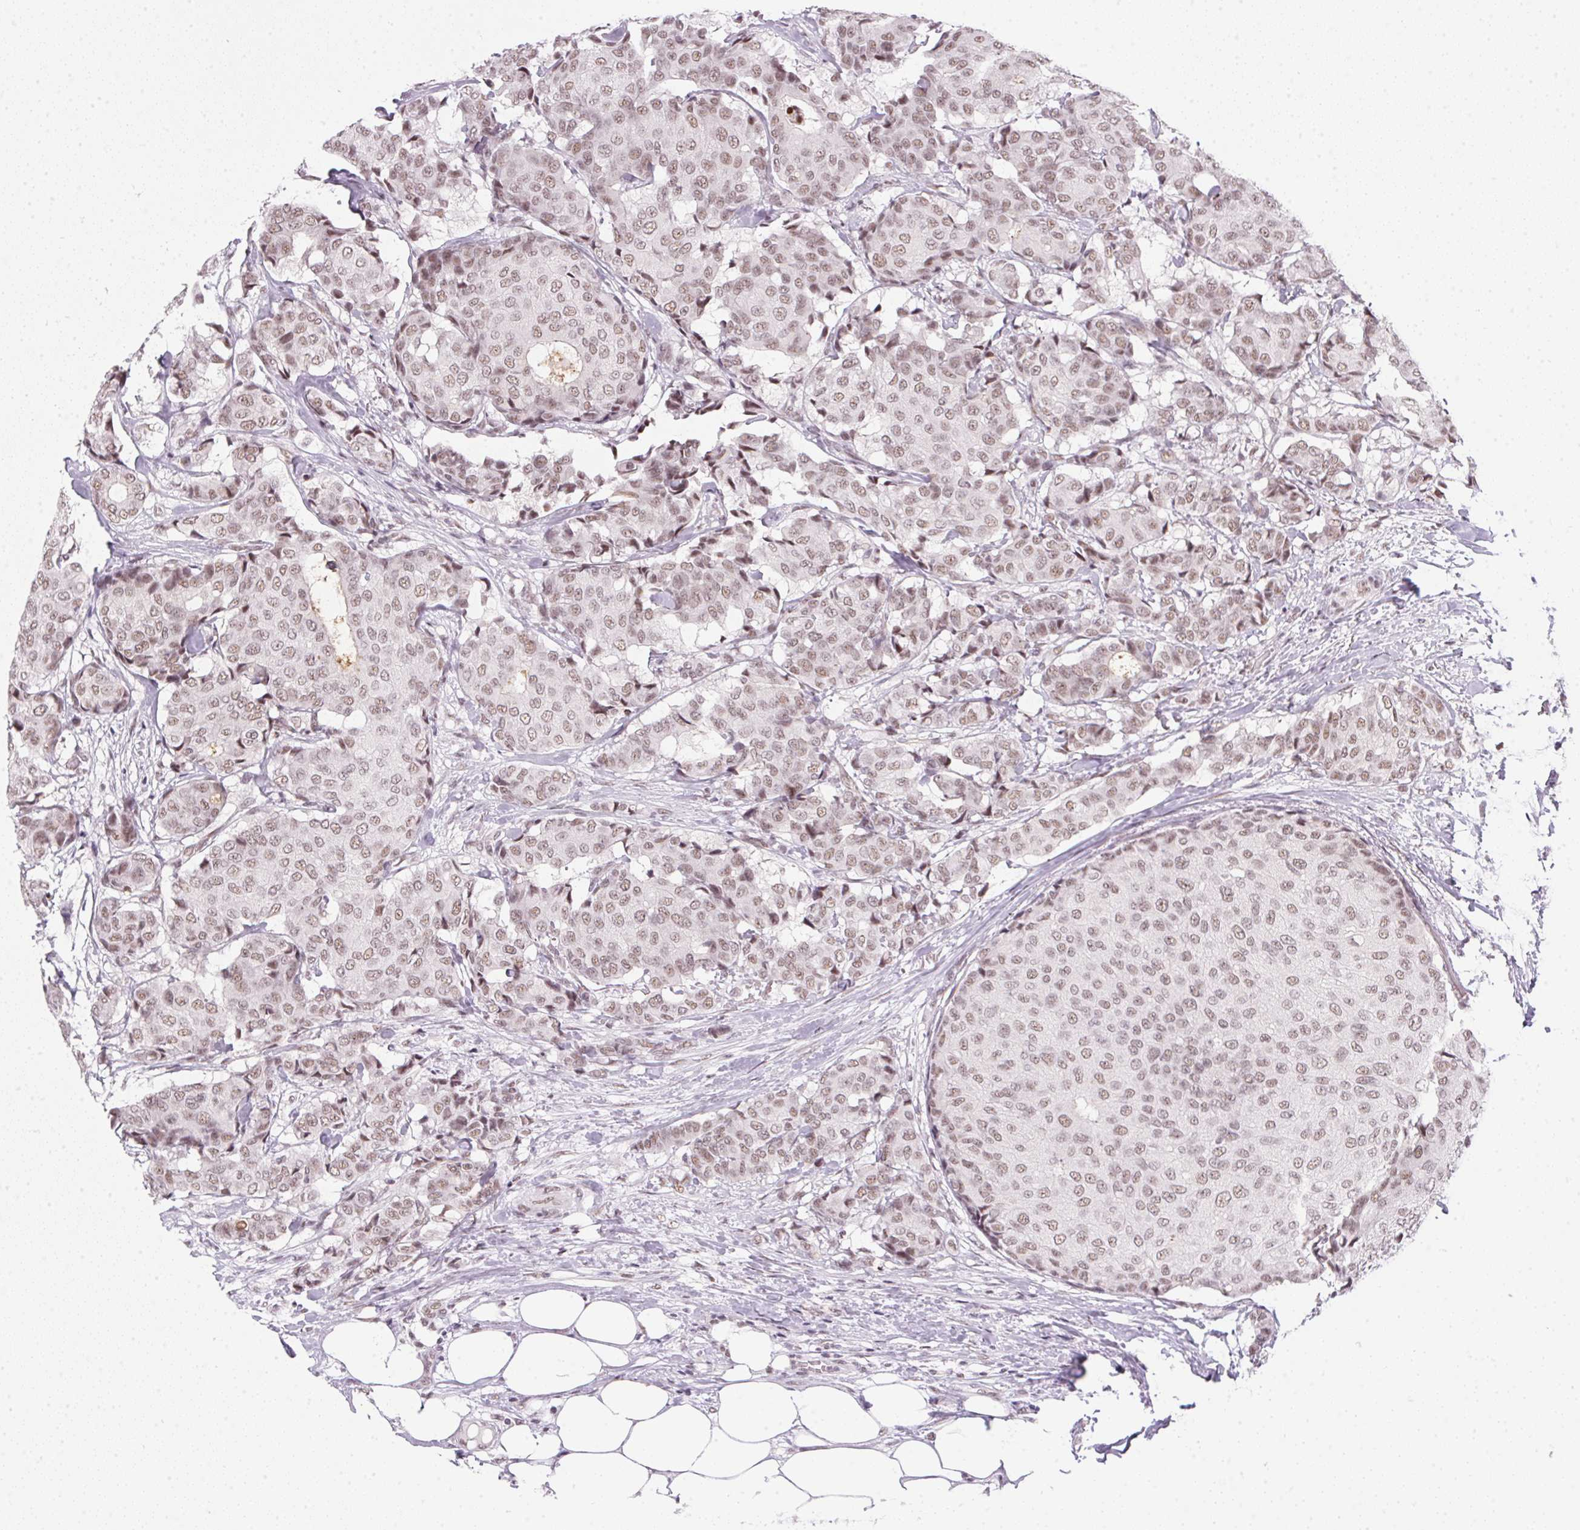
{"staining": {"intensity": "moderate", "quantity": ">75%", "location": "cytoplasmic/membranous,nuclear"}, "tissue": "breast cancer", "cell_type": "Tumor cells", "image_type": "cancer", "snomed": [{"axis": "morphology", "description": "Duct carcinoma"}, {"axis": "topography", "description": "Breast"}], "caption": "Protein staining by immunohistochemistry (IHC) displays moderate cytoplasmic/membranous and nuclear expression in approximately >75% of tumor cells in intraductal carcinoma (breast). The staining was performed using DAB to visualize the protein expression in brown, while the nuclei were stained in blue with hematoxylin (Magnification: 20x).", "gene": "SRSF7", "patient": {"sex": "female", "age": 75}}